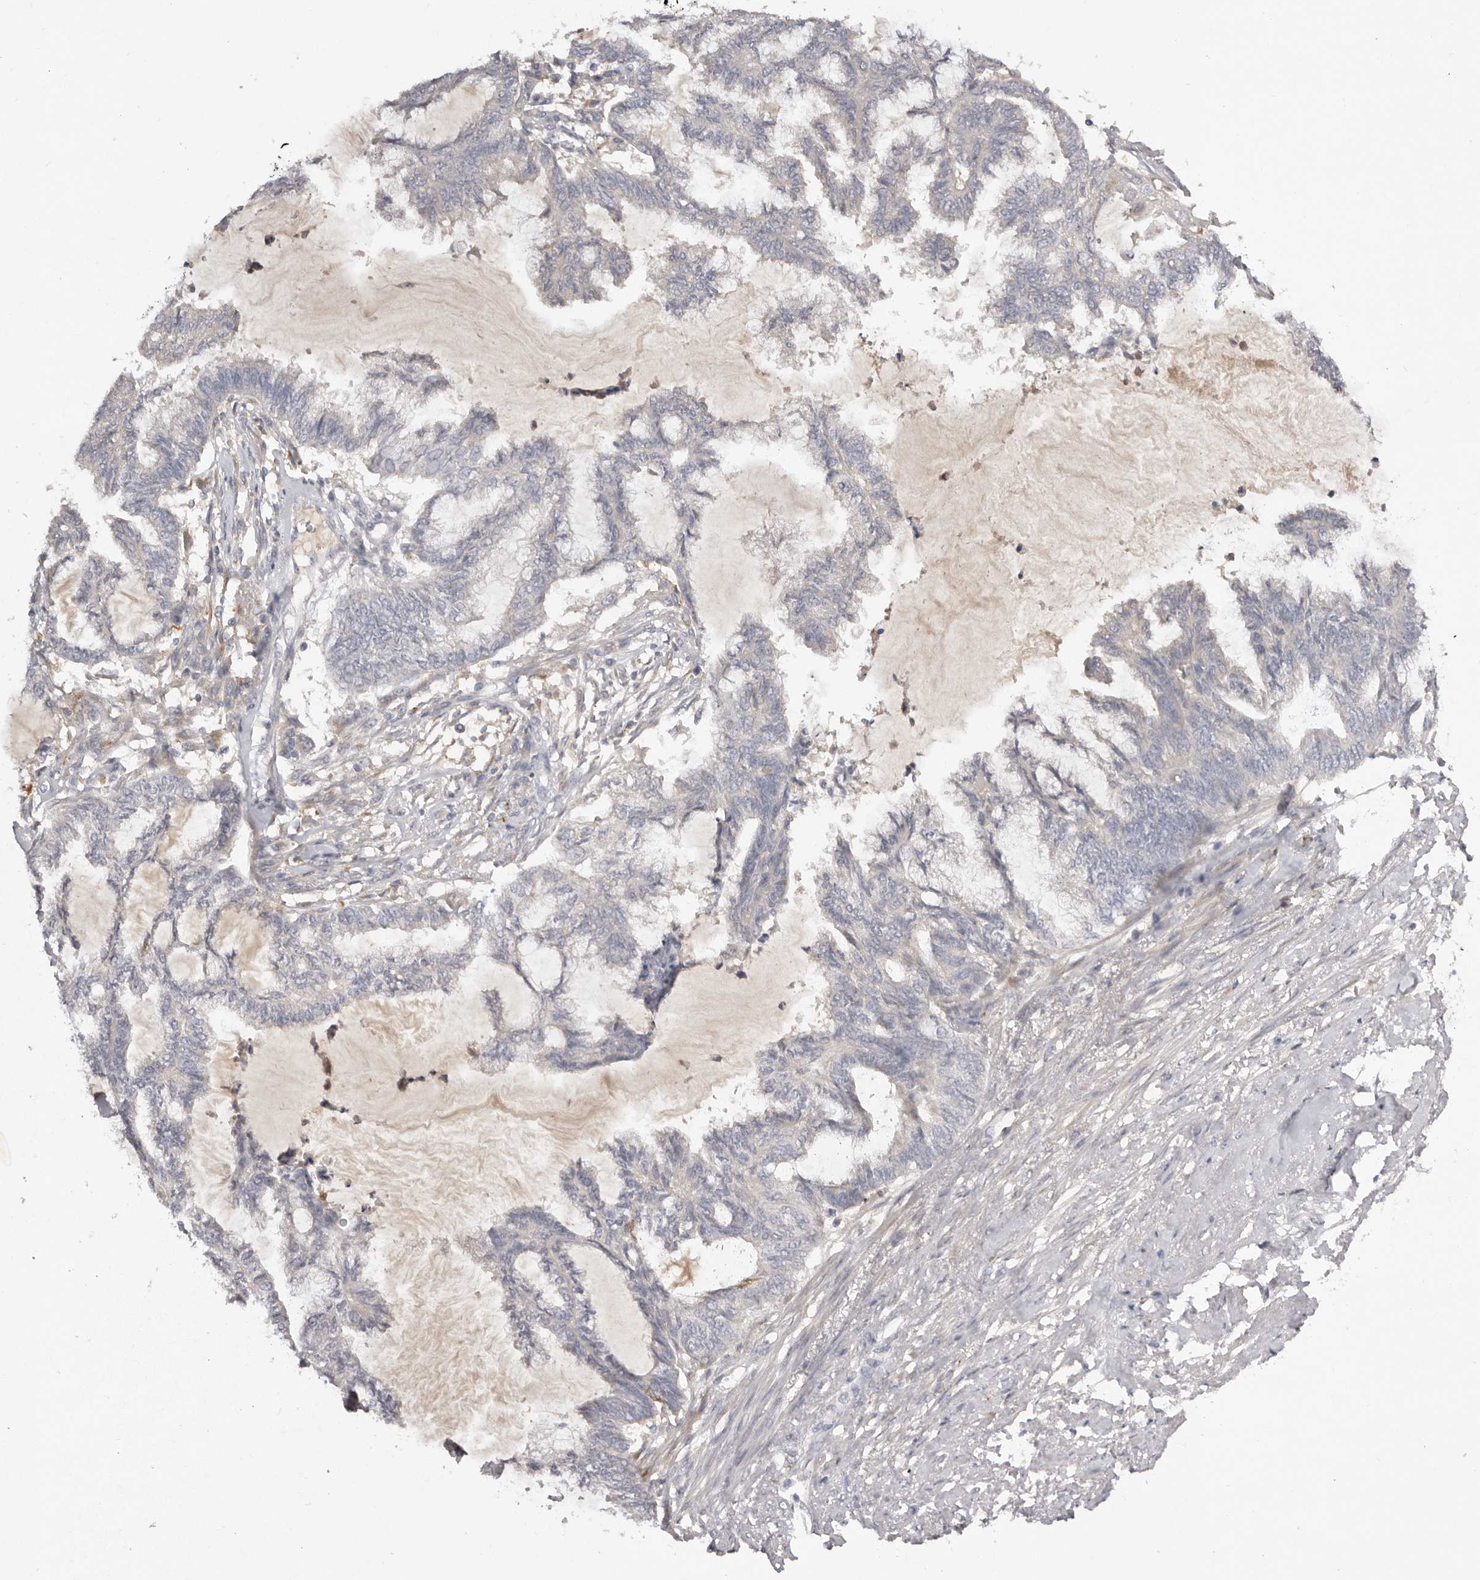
{"staining": {"intensity": "negative", "quantity": "none", "location": "none"}, "tissue": "endometrial cancer", "cell_type": "Tumor cells", "image_type": "cancer", "snomed": [{"axis": "morphology", "description": "Adenocarcinoma, NOS"}, {"axis": "topography", "description": "Endometrium"}], "caption": "High magnification brightfield microscopy of endometrial adenocarcinoma stained with DAB (3,3'-diaminobenzidine) (brown) and counterstained with hematoxylin (blue): tumor cells show no significant positivity.", "gene": "SCUBE2", "patient": {"sex": "female", "age": 86}}